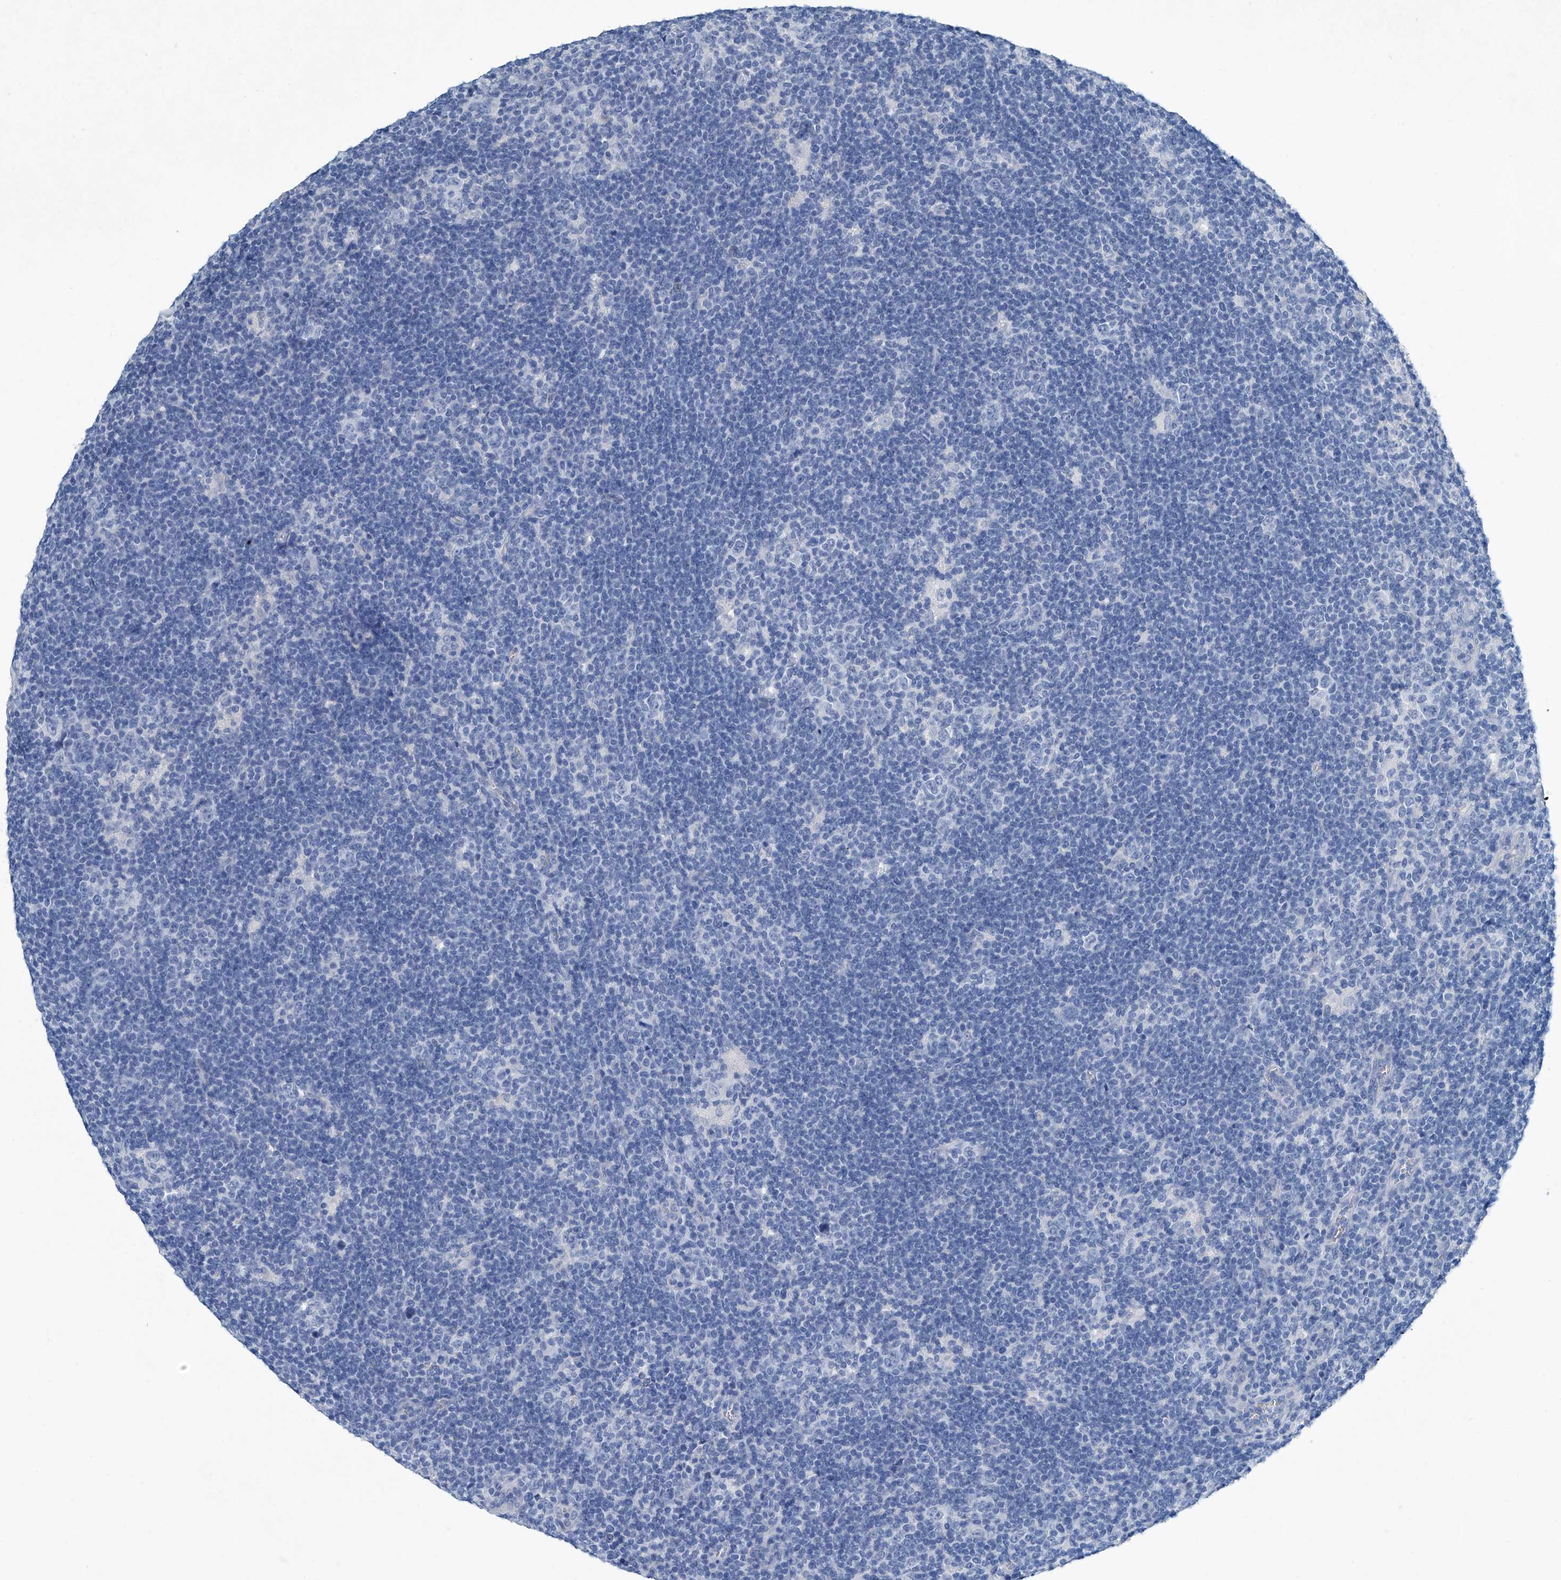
{"staining": {"intensity": "negative", "quantity": "none", "location": "none"}, "tissue": "lymphoma", "cell_type": "Tumor cells", "image_type": "cancer", "snomed": [{"axis": "morphology", "description": "Hodgkin's disease, NOS"}, {"axis": "topography", "description": "Lymph node"}], "caption": "There is no significant expression in tumor cells of Hodgkin's disease. (Immunohistochemistry (ihc), brightfield microscopy, high magnification).", "gene": "CYP2A7", "patient": {"sex": "female", "age": 57}}